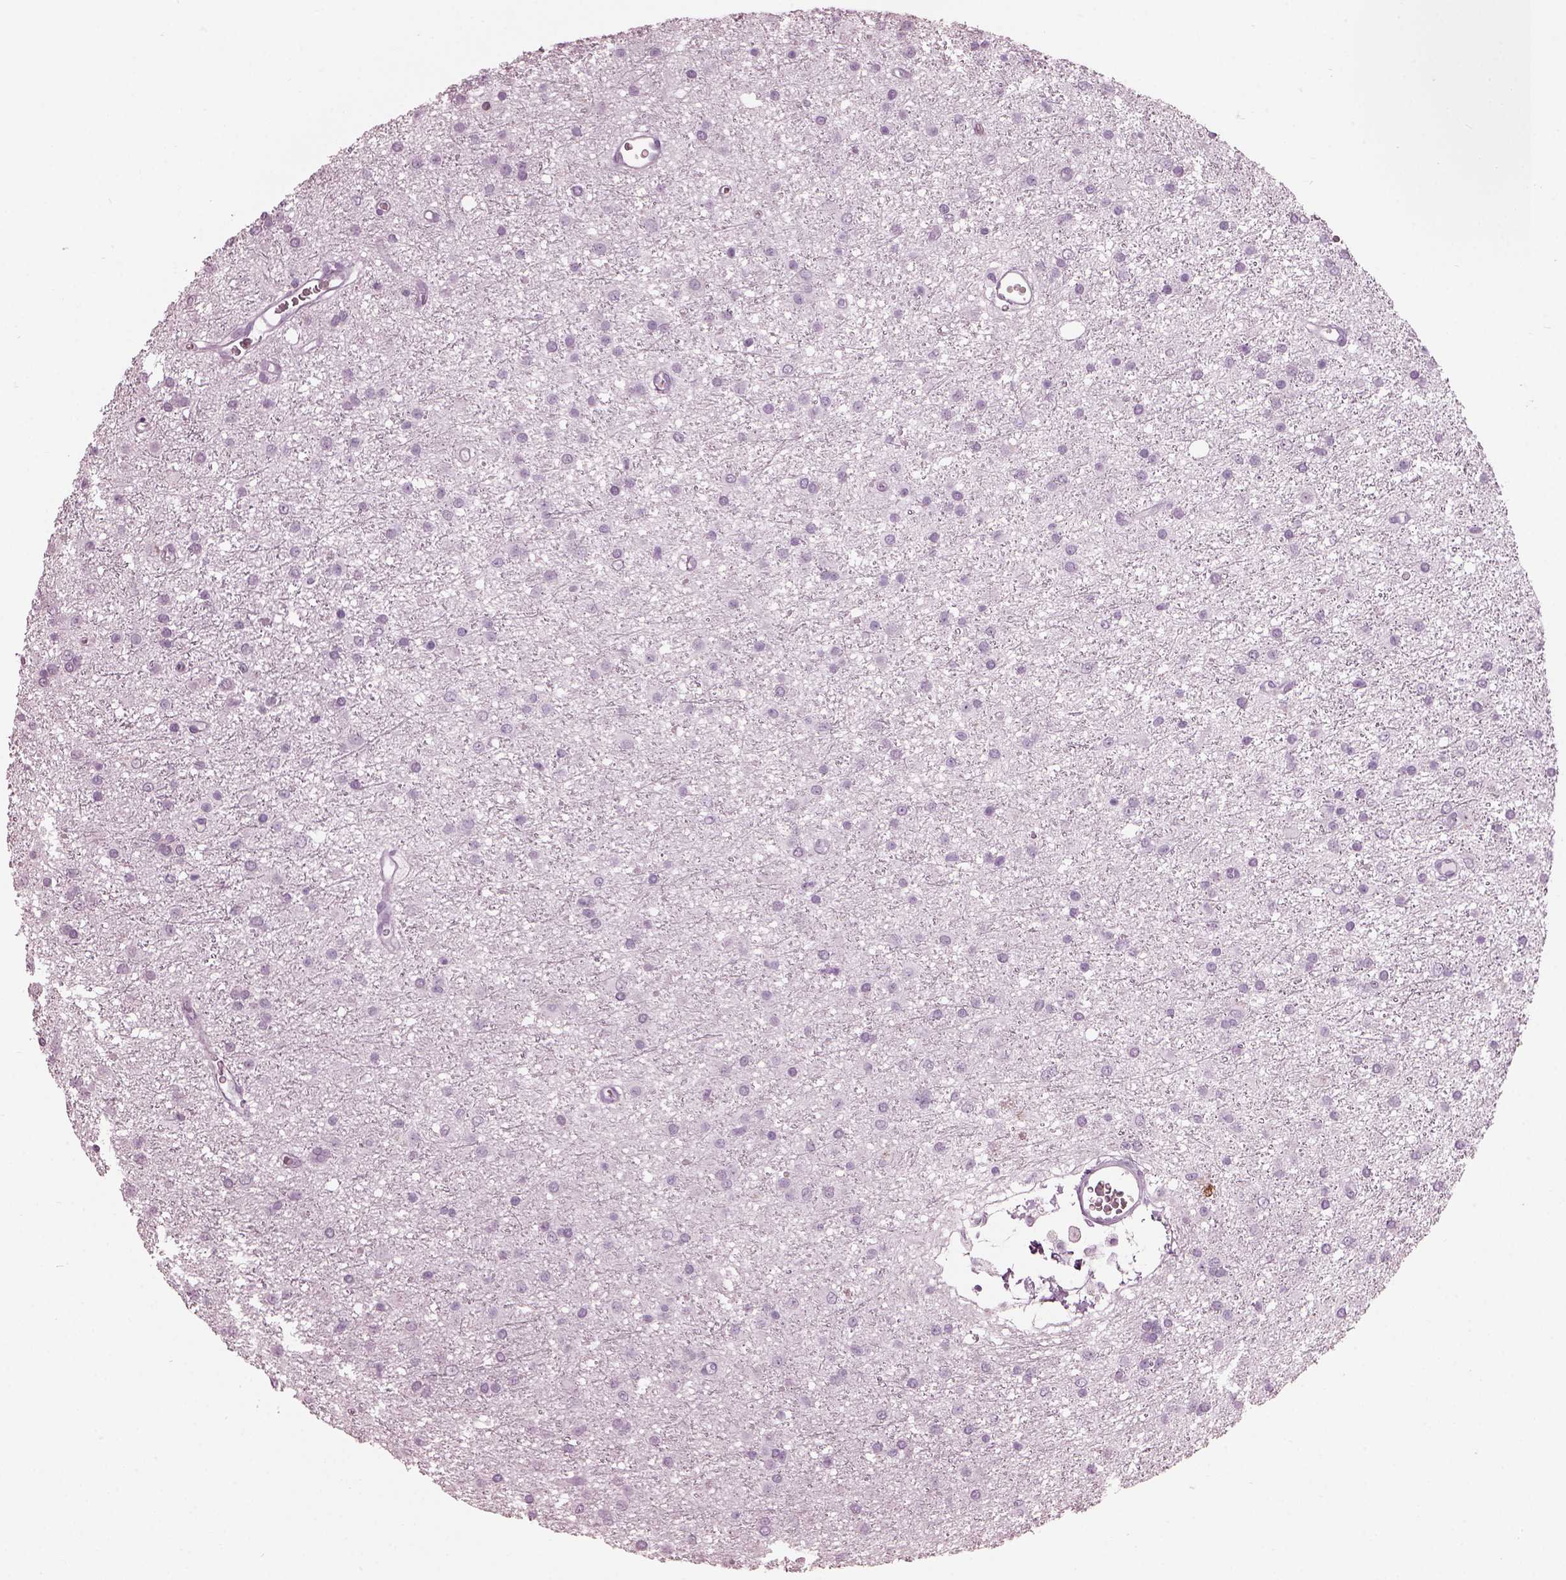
{"staining": {"intensity": "negative", "quantity": "none", "location": "none"}, "tissue": "glioma", "cell_type": "Tumor cells", "image_type": "cancer", "snomed": [{"axis": "morphology", "description": "Glioma, malignant, Low grade"}, {"axis": "topography", "description": "Brain"}], "caption": "Tumor cells are negative for protein expression in human glioma.", "gene": "HYDIN", "patient": {"sex": "male", "age": 27}}